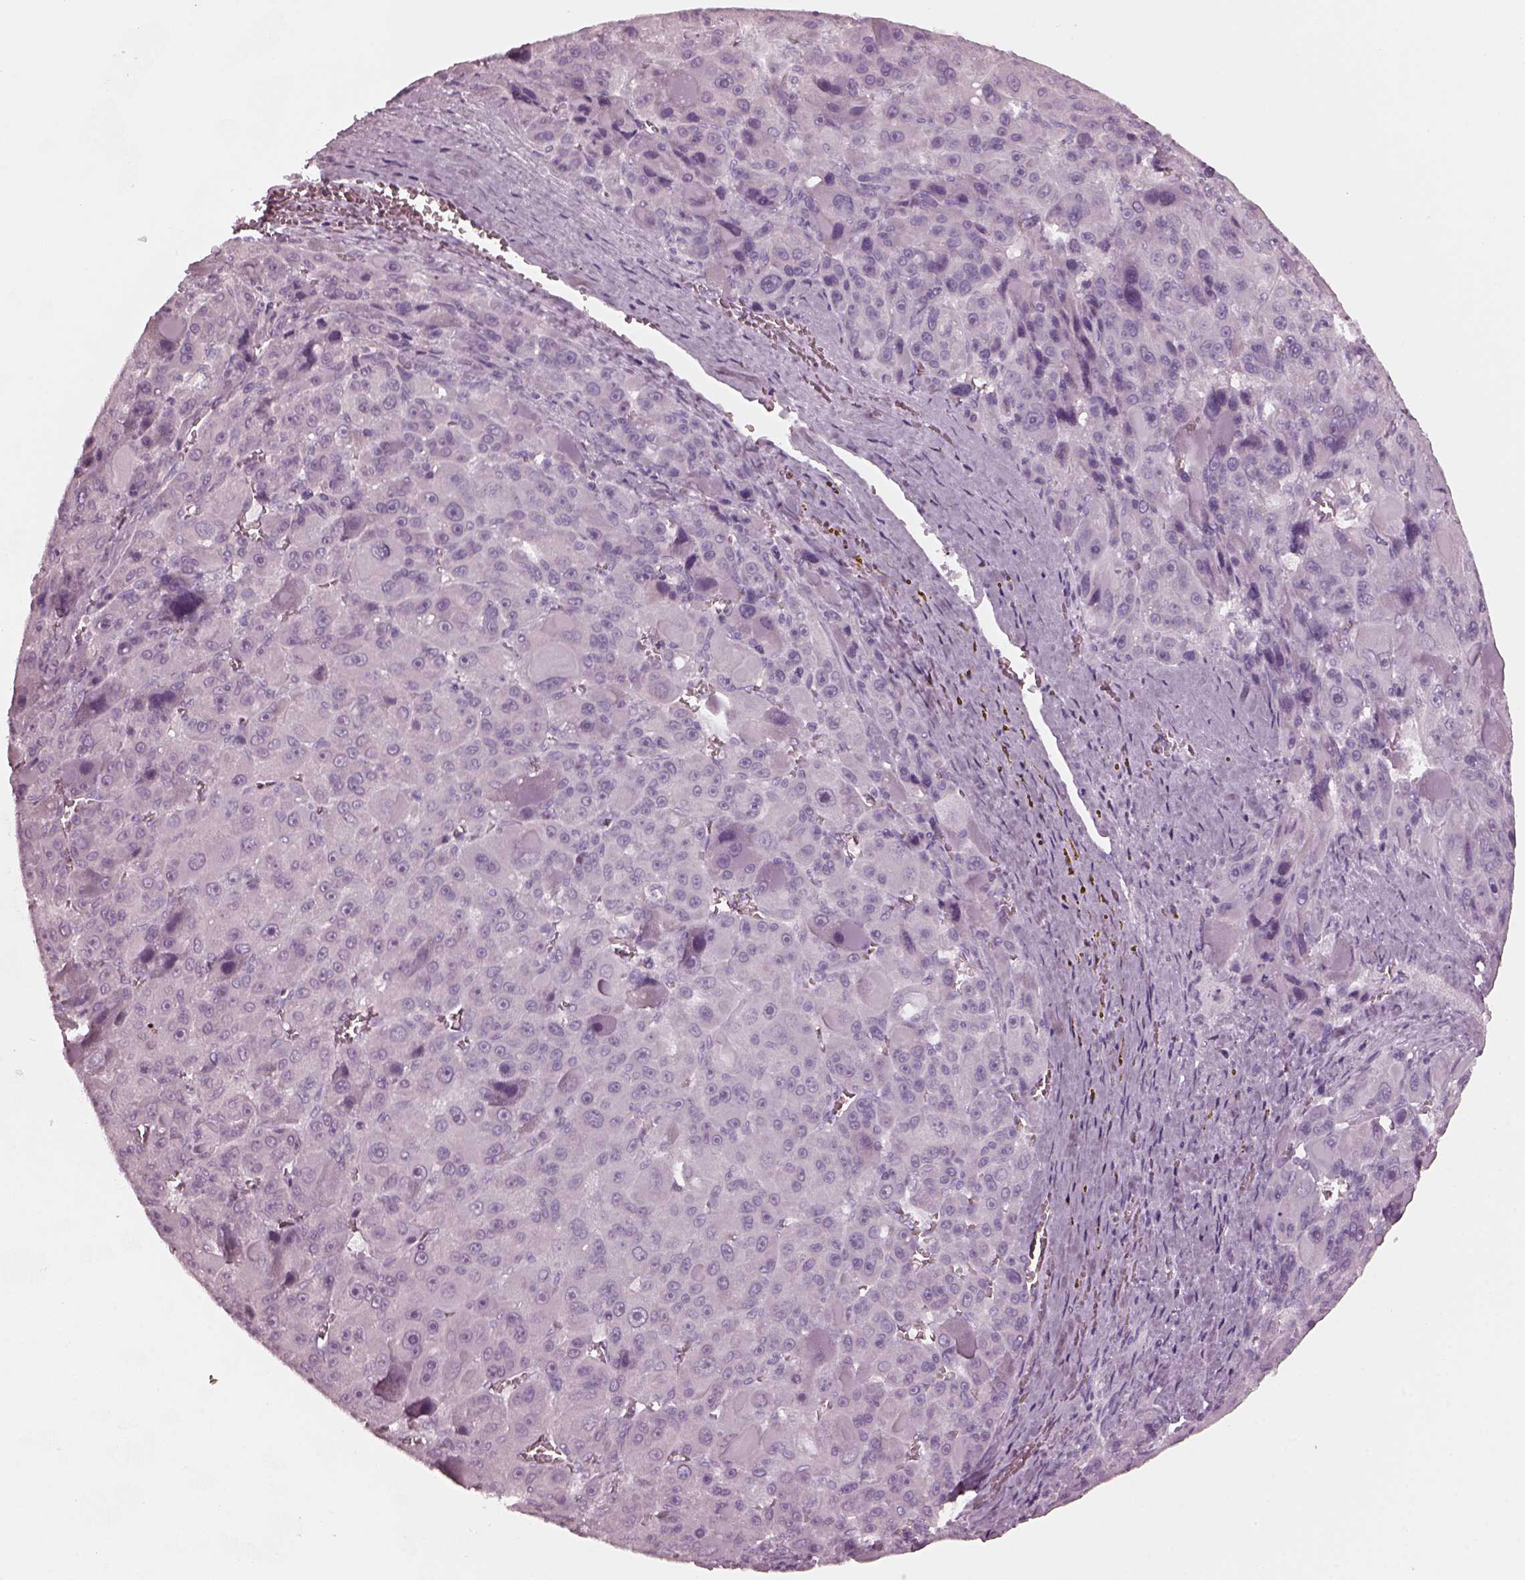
{"staining": {"intensity": "negative", "quantity": "none", "location": "none"}, "tissue": "liver cancer", "cell_type": "Tumor cells", "image_type": "cancer", "snomed": [{"axis": "morphology", "description": "Carcinoma, Hepatocellular, NOS"}, {"axis": "topography", "description": "Liver"}], "caption": "Protein analysis of liver cancer reveals no significant staining in tumor cells. (Immunohistochemistry, brightfield microscopy, high magnification).", "gene": "RCVRN", "patient": {"sex": "male", "age": 76}}